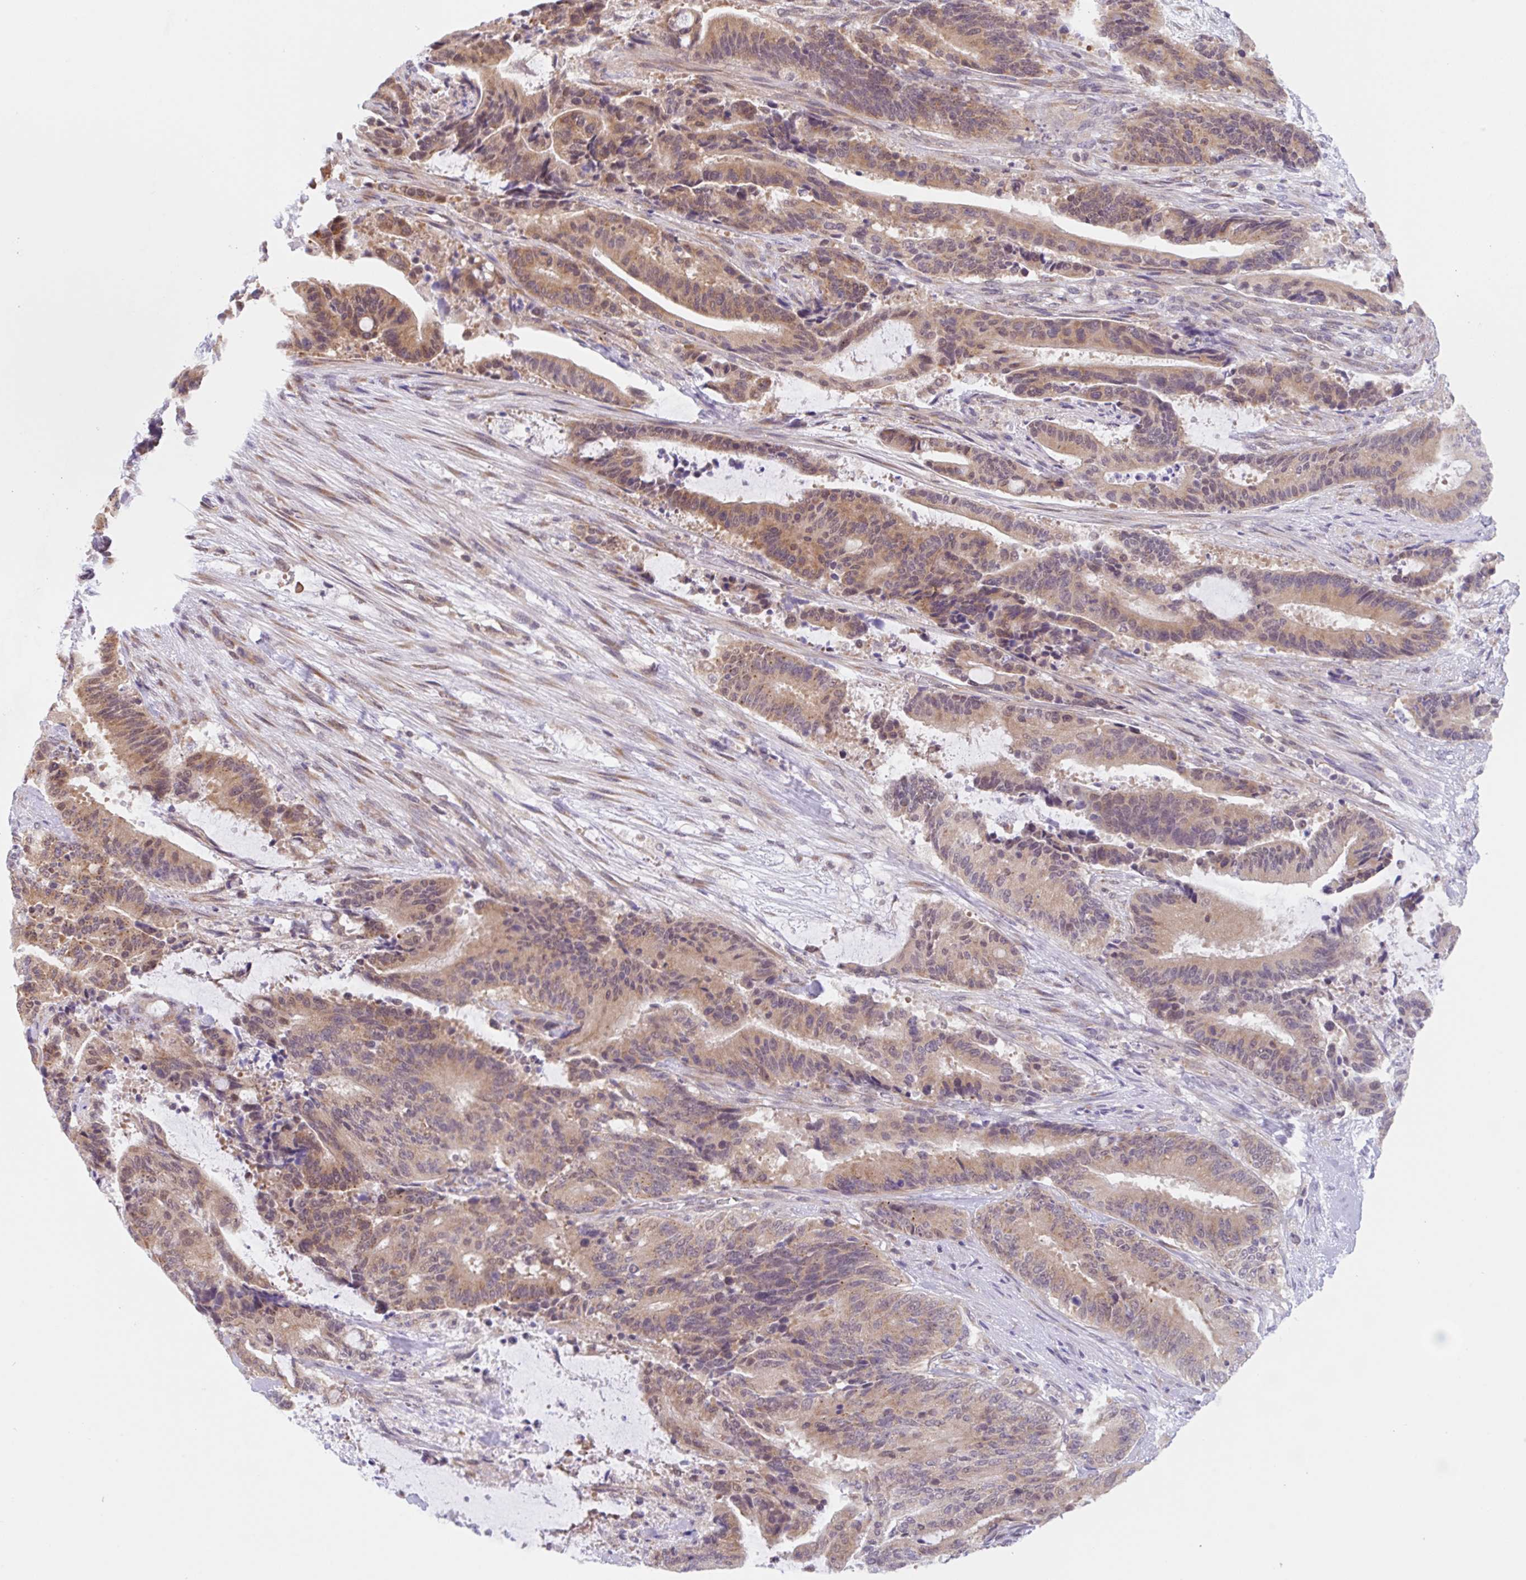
{"staining": {"intensity": "moderate", "quantity": ">75%", "location": "cytoplasmic/membranous"}, "tissue": "liver cancer", "cell_type": "Tumor cells", "image_type": "cancer", "snomed": [{"axis": "morphology", "description": "Normal tissue, NOS"}, {"axis": "morphology", "description": "Cholangiocarcinoma"}, {"axis": "topography", "description": "Liver"}, {"axis": "topography", "description": "Peripheral nerve tissue"}], "caption": "A brown stain labels moderate cytoplasmic/membranous staining of a protein in human liver cancer (cholangiocarcinoma) tumor cells.", "gene": "TBPL2", "patient": {"sex": "female", "age": 73}}